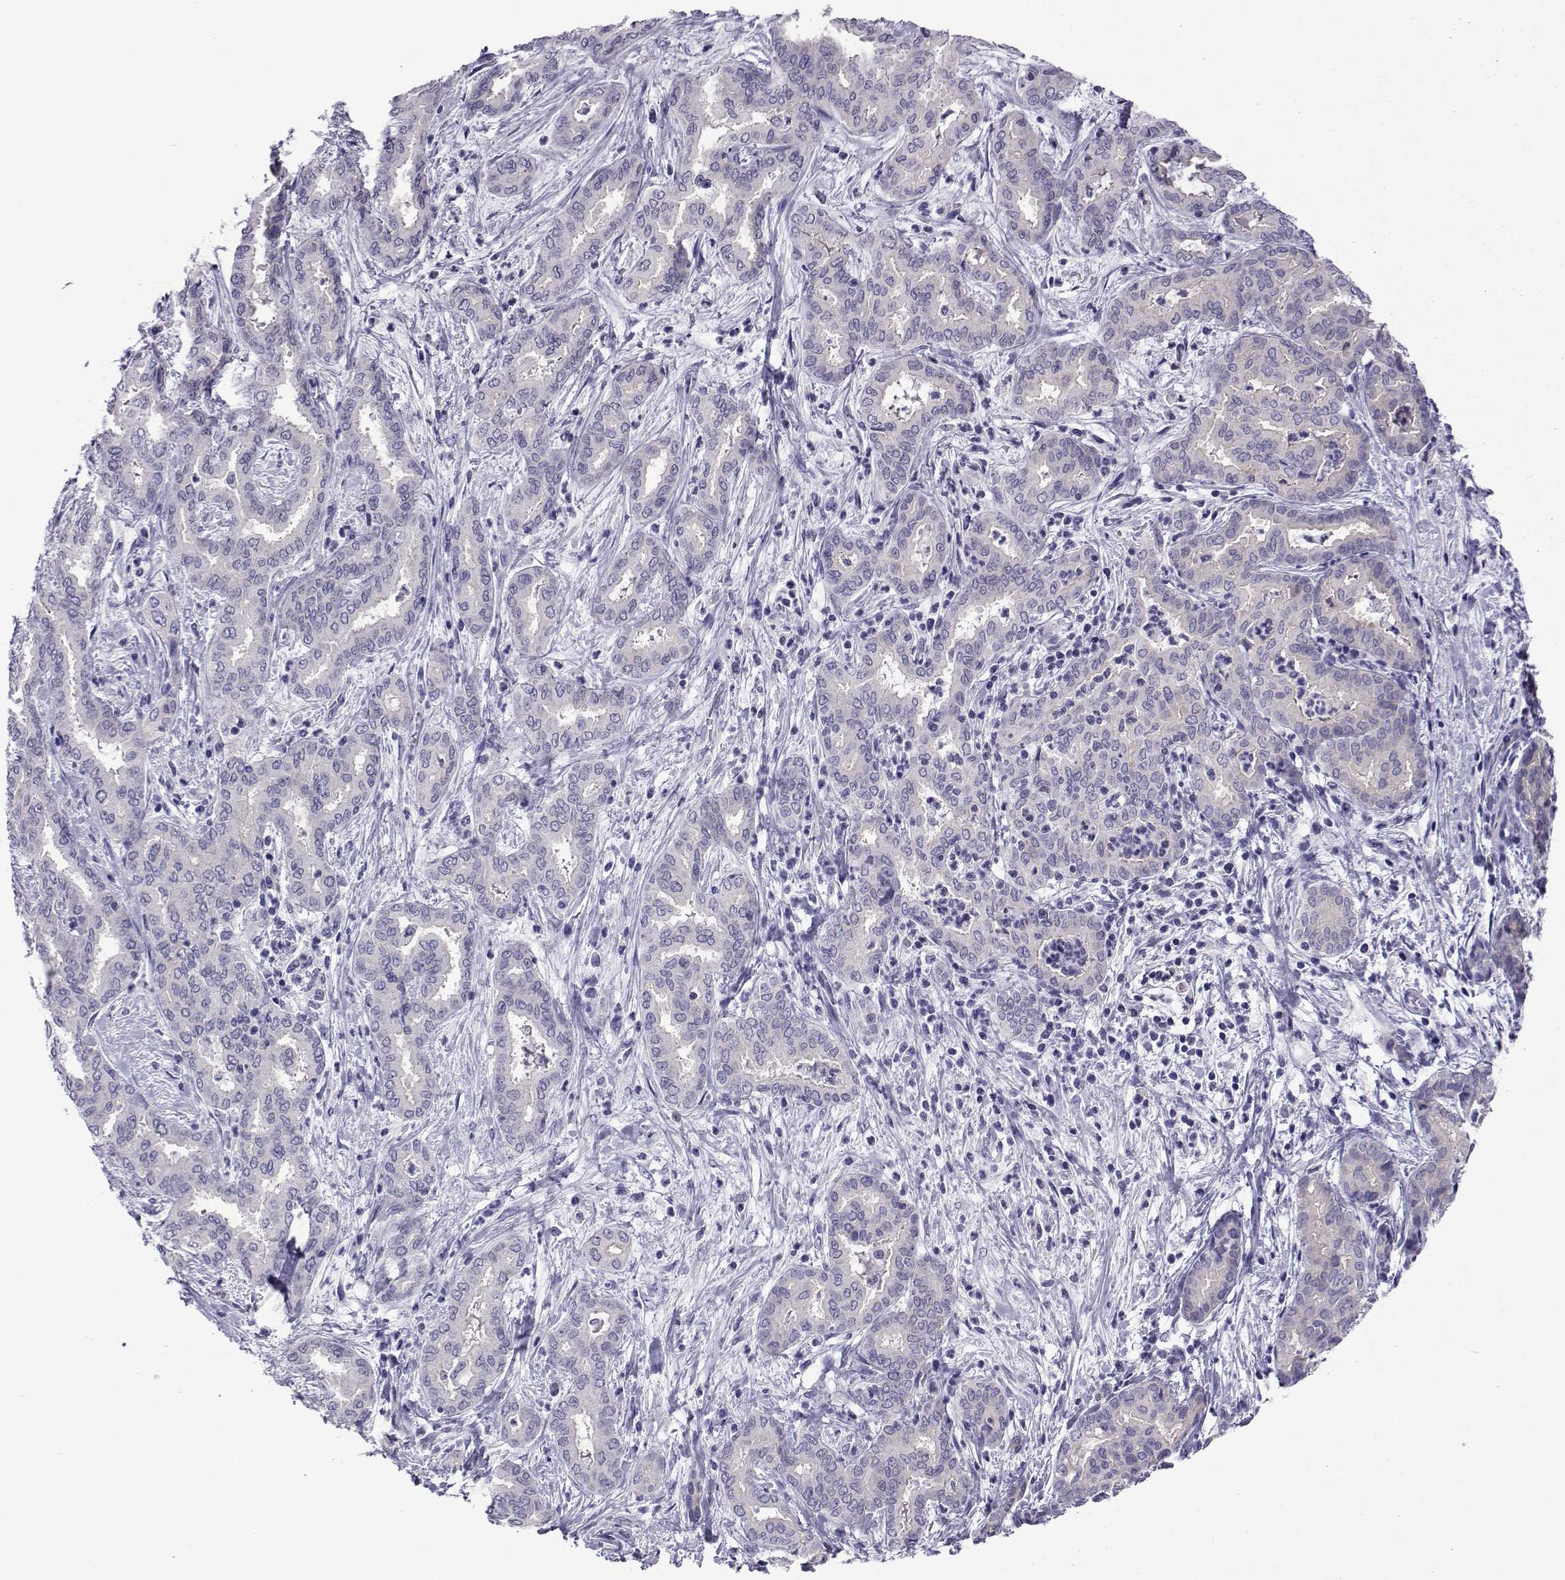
{"staining": {"intensity": "negative", "quantity": "none", "location": "none"}, "tissue": "liver cancer", "cell_type": "Tumor cells", "image_type": "cancer", "snomed": [{"axis": "morphology", "description": "Cholangiocarcinoma"}, {"axis": "topography", "description": "Liver"}], "caption": "DAB immunohistochemical staining of human cholangiocarcinoma (liver) demonstrates no significant expression in tumor cells. (DAB (3,3'-diaminobenzidine) immunohistochemistry with hematoxylin counter stain).", "gene": "COL22A1", "patient": {"sex": "female", "age": 64}}